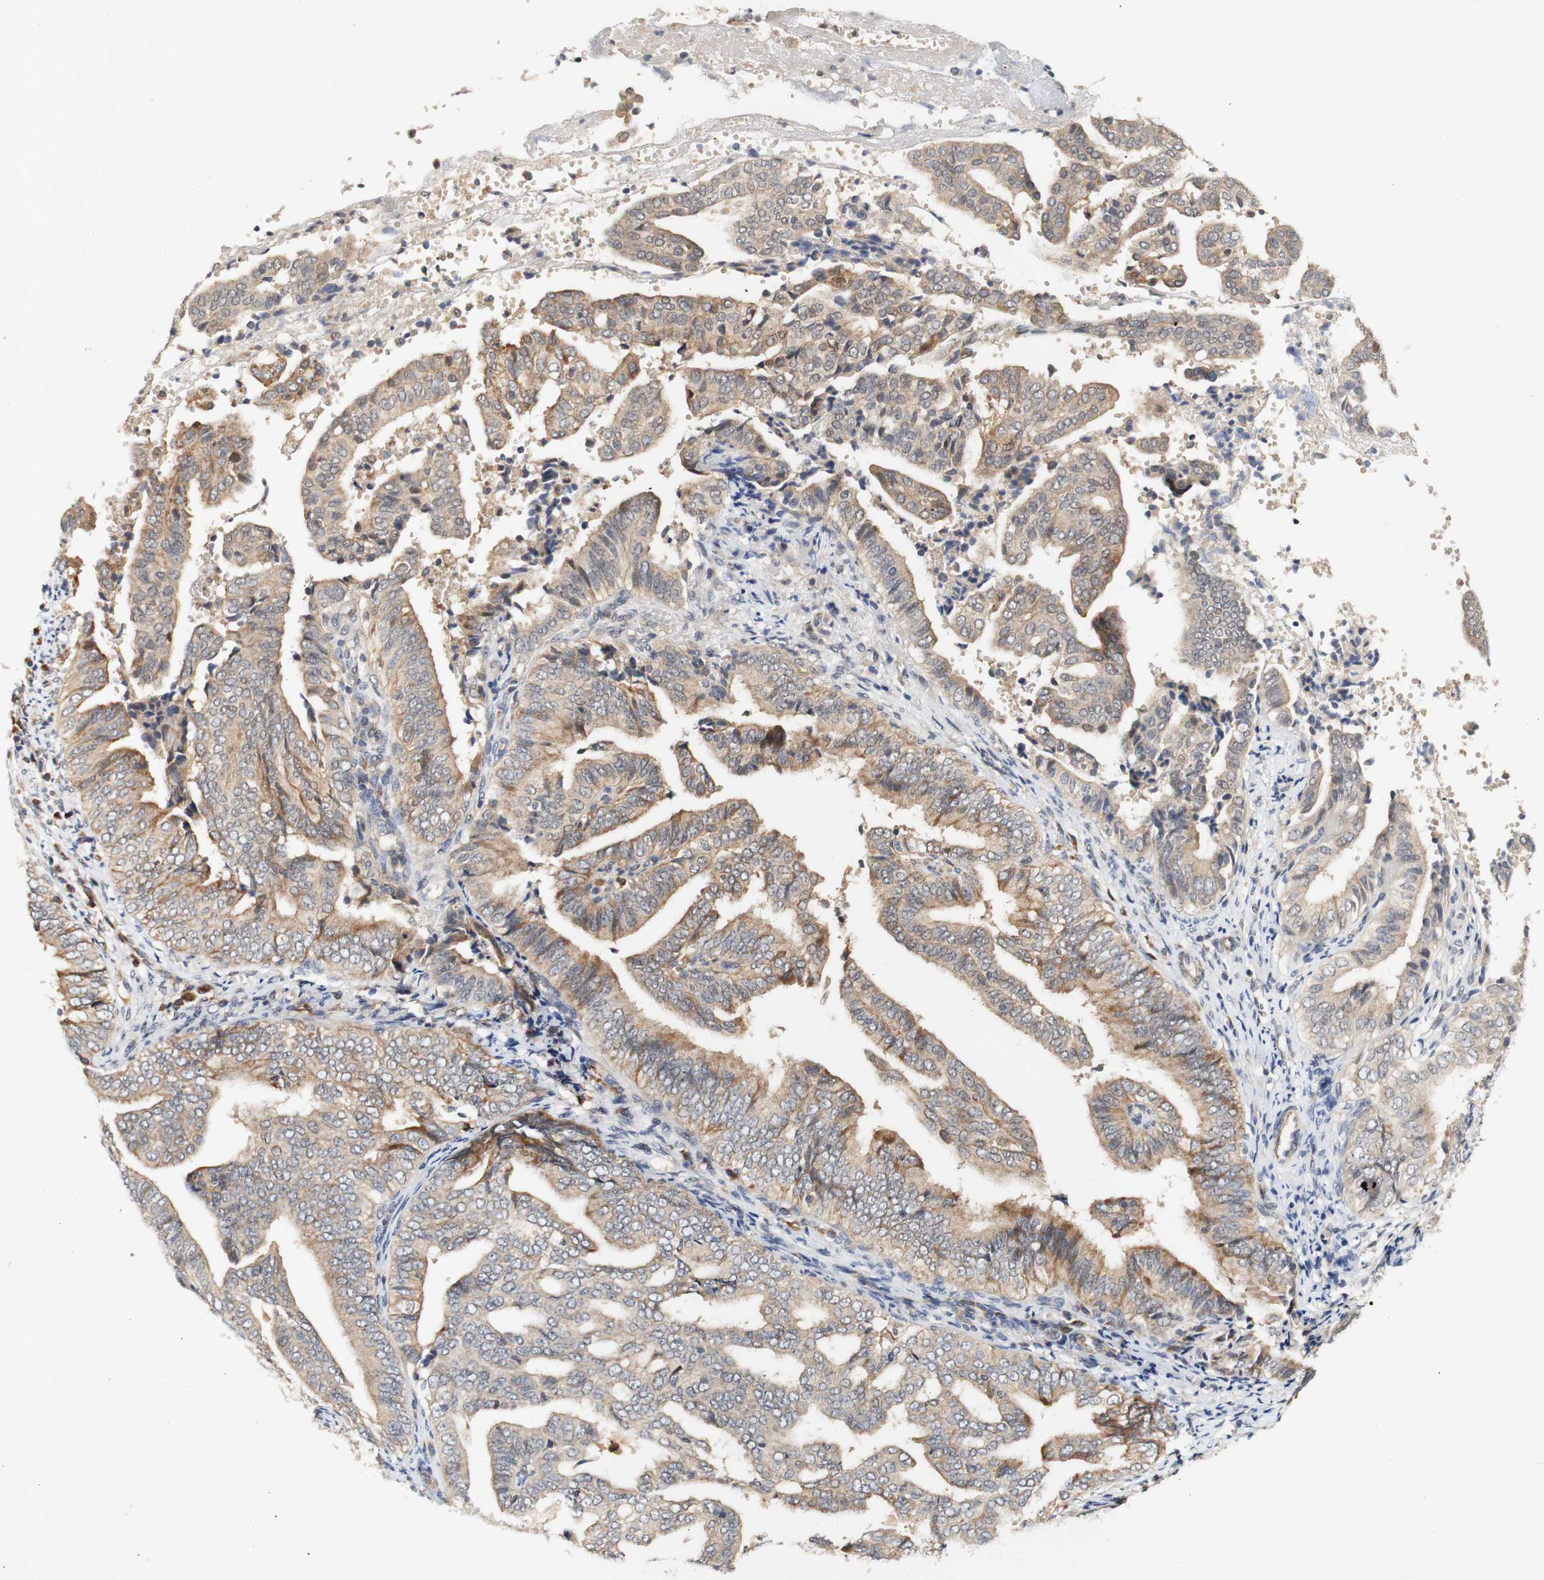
{"staining": {"intensity": "moderate", "quantity": ">75%", "location": "cytoplasmic/membranous"}, "tissue": "endometrial cancer", "cell_type": "Tumor cells", "image_type": "cancer", "snomed": [{"axis": "morphology", "description": "Adenocarcinoma, NOS"}, {"axis": "topography", "description": "Endometrium"}], "caption": "This image displays endometrial cancer stained with immunohistochemistry (IHC) to label a protein in brown. The cytoplasmic/membranous of tumor cells show moderate positivity for the protein. Nuclei are counter-stained blue.", "gene": "PIN1", "patient": {"sex": "female", "age": 58}}